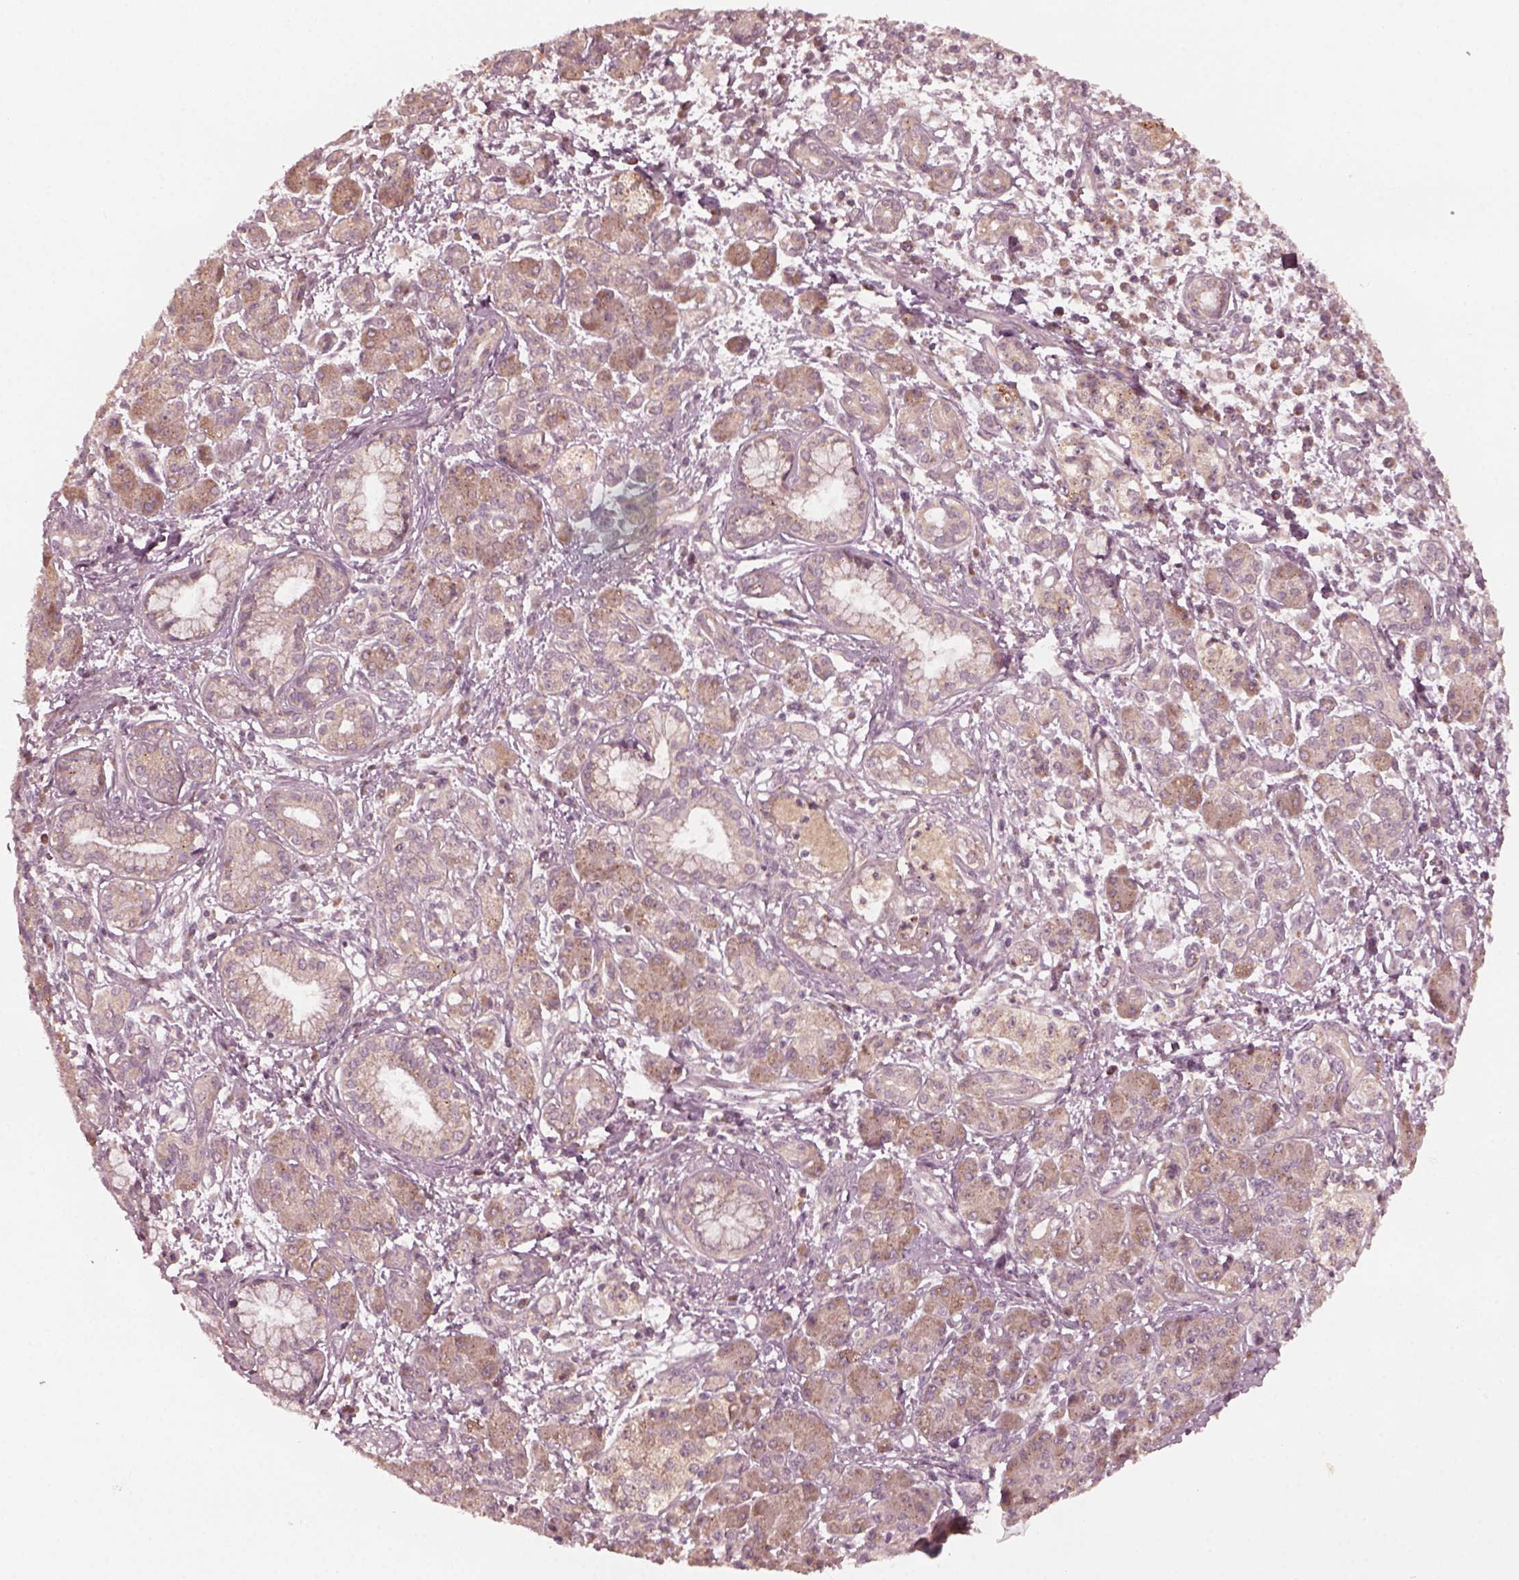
{"staining": {"intensity": "weak", "quantity": ">75%", "location": "cytoplasmic/membranous"}, "tissue": "pancreatic cancer", "cell_type": "Tumor cells", "image_type": "cancer", "snomed": [{"axis": "morphology", "description": "Adenocarcinoma, NOS"}, {"axis": "topography", "description": "Pancreas"}], "caption": "A brown stain highlights weak cytoplasmic/membranous positivity of a protein in human pancreatic adenocarcinoma tumor cells.", "gene": "FAF2", "patient": {"sex": "male", "age": 70}}